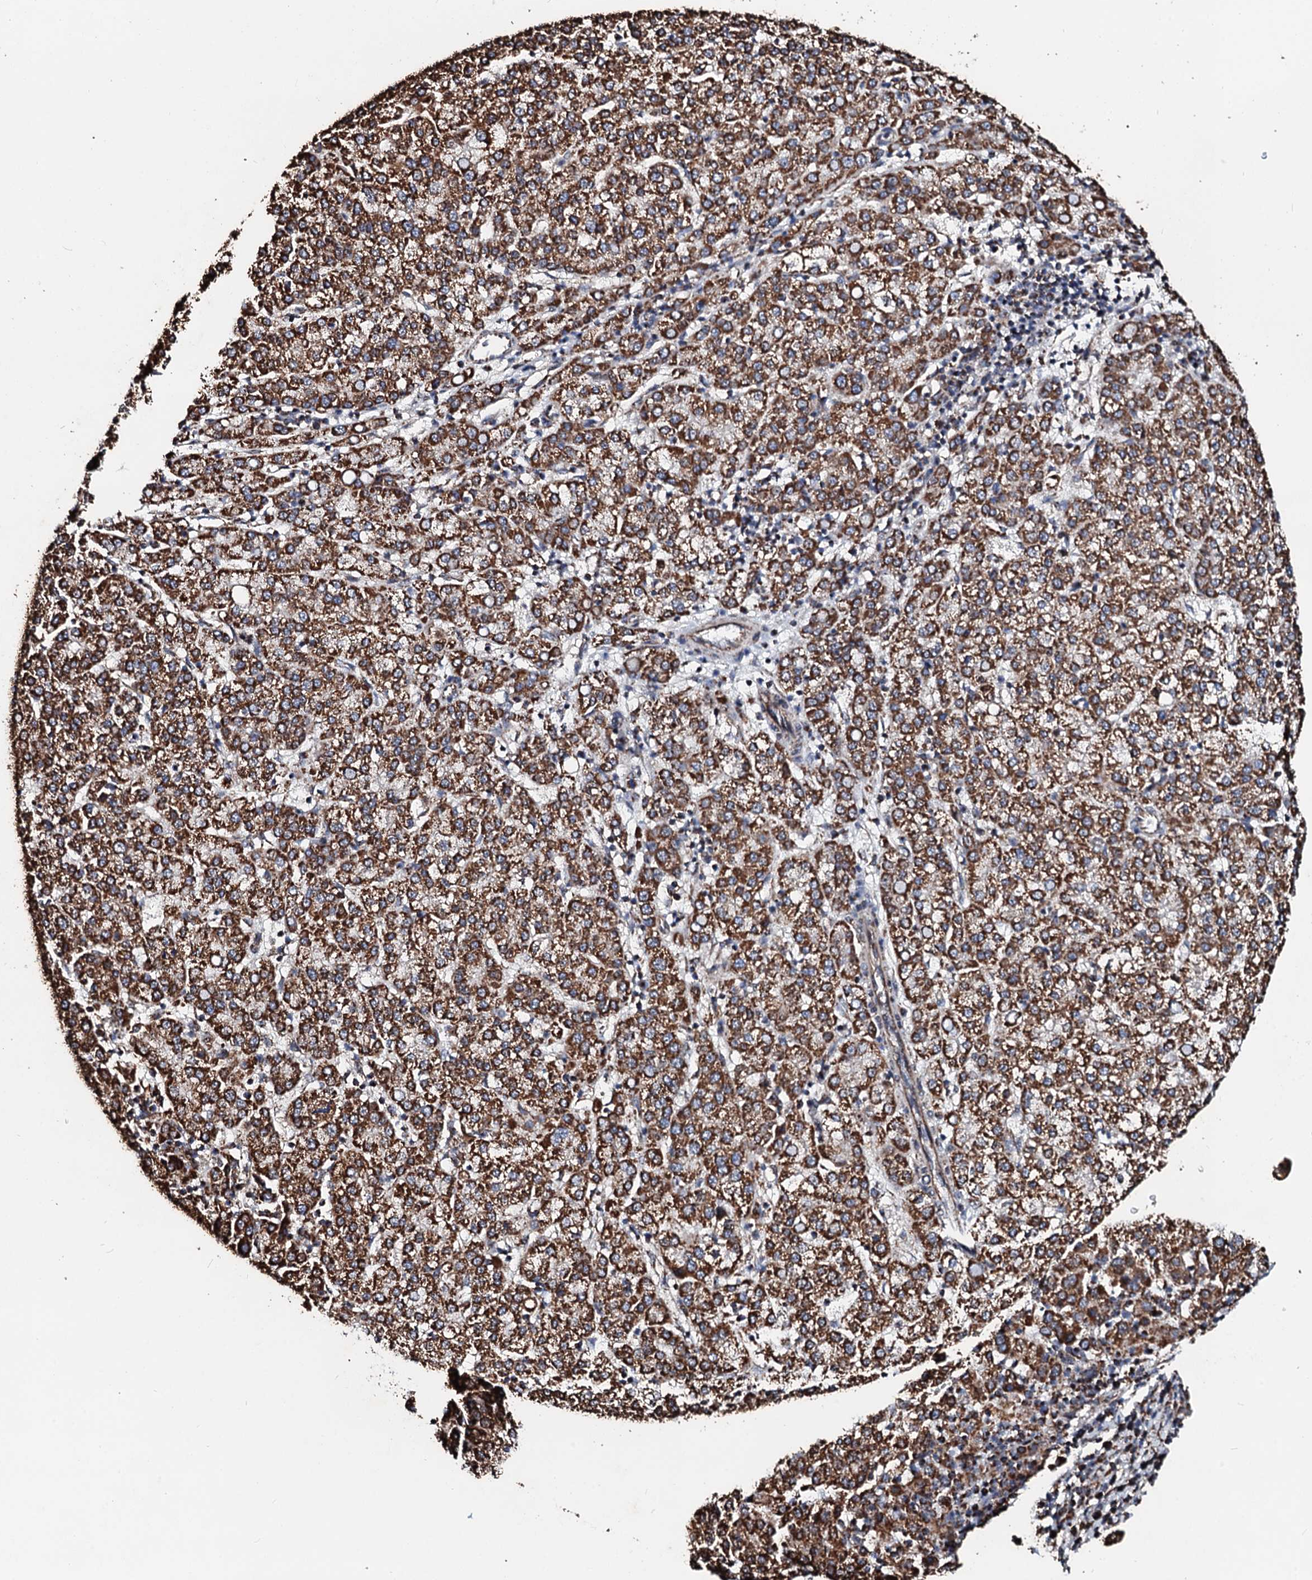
{"staining": {"intensity": "strong", "quantity": ">75%", "location": "cytoplasmic/membranous"}, "tissue": "liver cancer", "cell_type": "Tumor cells", "image_type": "cancer", "snomed": [{"axis": "morphology", "description": "Carcinoma, Hepatocellular, NOS"}, {"axis": "topography", "description": "Liver"}], "caption": "Immunohistochemical staining of hepatocellular carcinoma (liver) reveals high levels of strong cytoplasmic/membranous protein expression in about >75% of tumor cells. (Stains: DAB (3,3'-diaminobenzidine) in brown, nuclei in blue, Microscopy: brightfield microscopy at high magnification).", "gene": "SECISBP2L", "patient": {"sex": "female", "age": 58}}